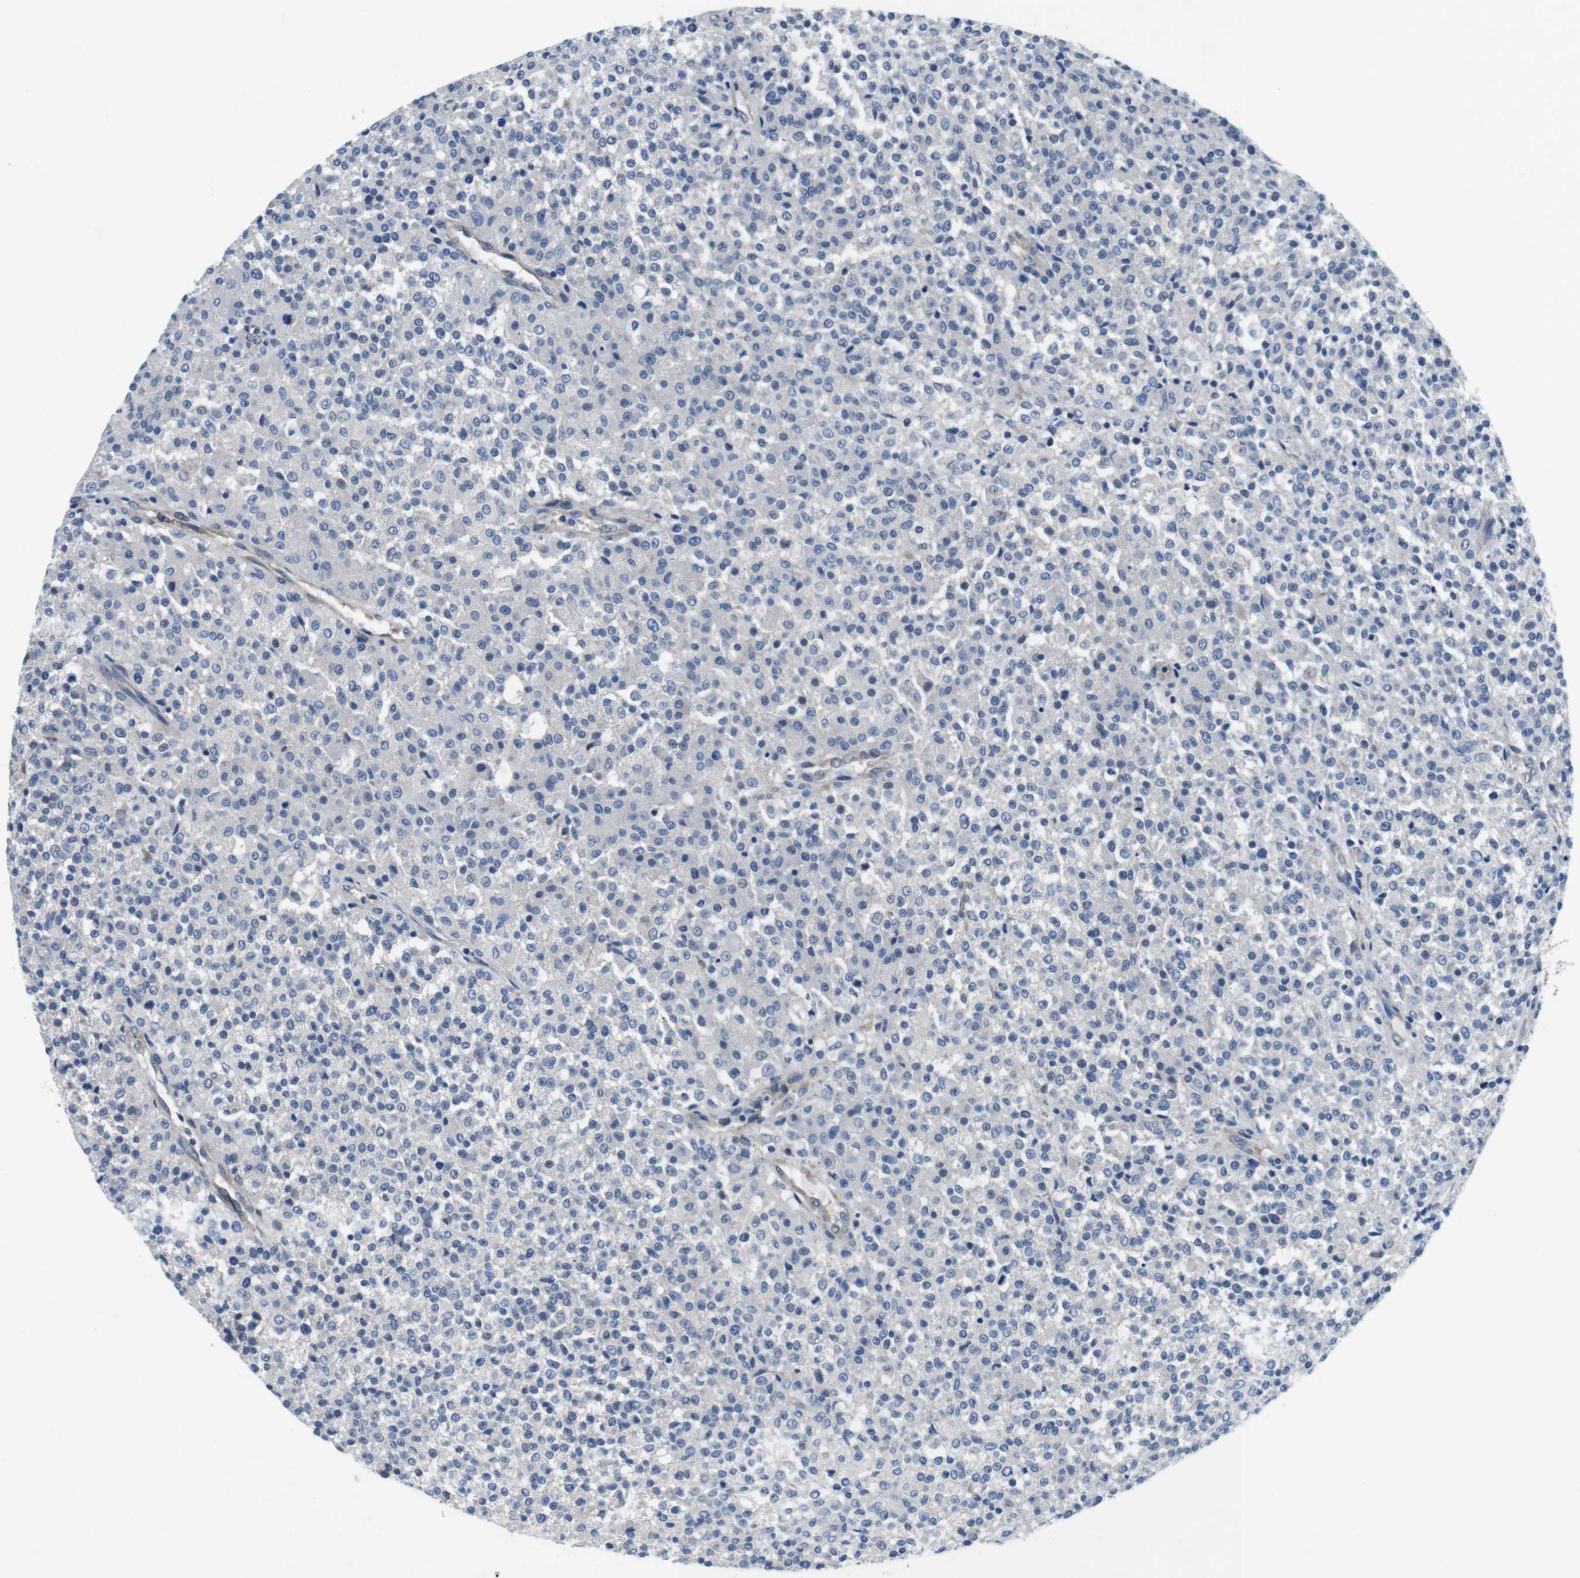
{"staining": {"intensity": "negative", "quantity": "none", "location": "none"}, "tissue": "testis cancer", "cell_type": "Tumor cells", "image_type": "cancer", "snomed": [{"axis": "morphology", "description": "Seminoma, NOS"}, {"axis": "topography", "description": "Testis"}], "caption": "There is no significant expression in tumor cells of seminoma (testis).", "gene": "DCLK1", "patient": {"sex": "male", "age": 59}}